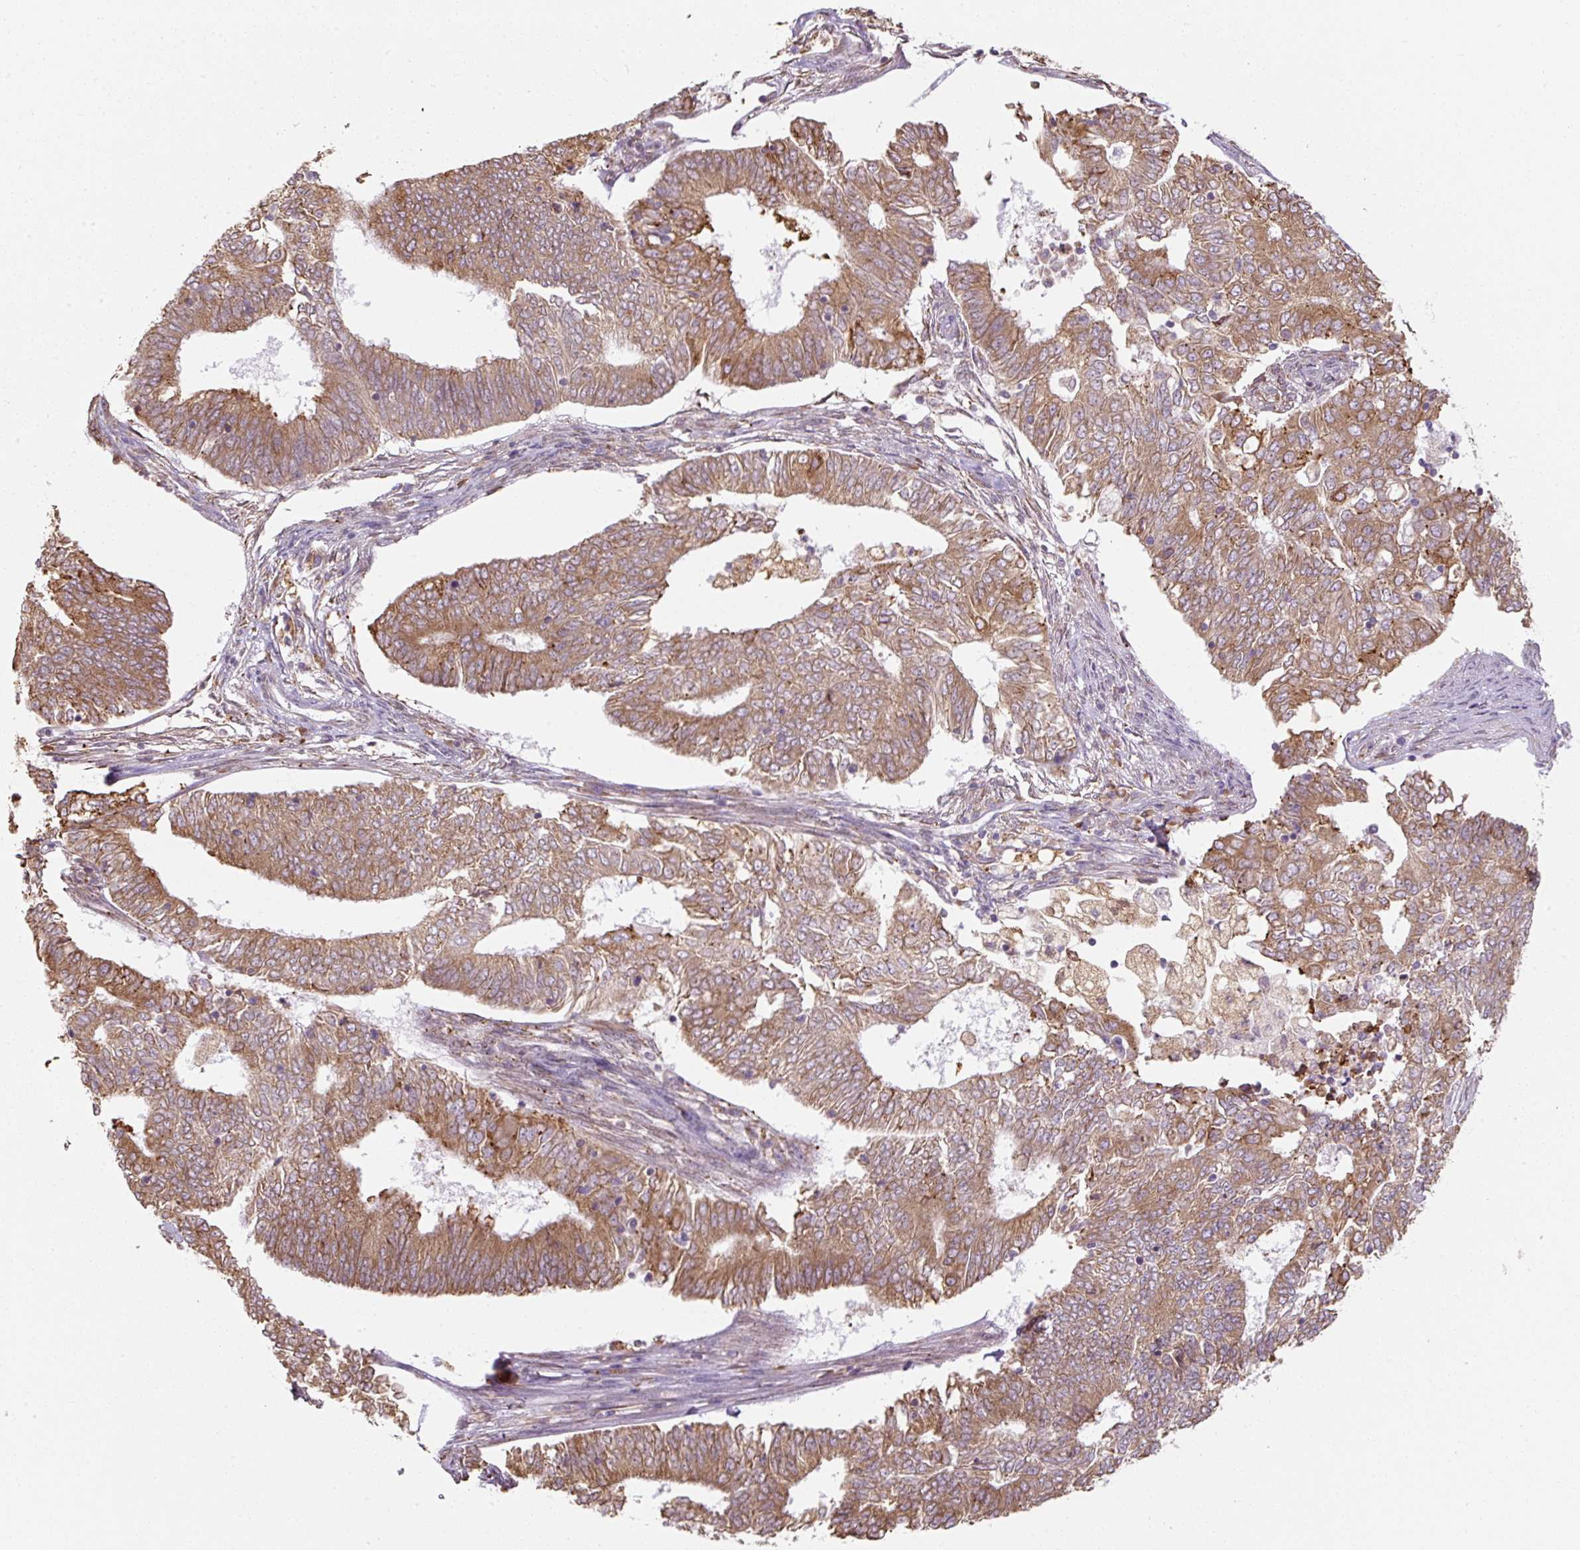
{"staining": {"intensity": "moderate", "quantity": ">75%", "location": "cytoplasmic/membranous"}, "tissue": "endometrial cancer", "cell_type": "Tumor cells", "image_type": "cancer", "snomed": [{"axis": "morphology", "description": "Adenocarcinoma, NOS"}, {"axis": "topography", "description": "Endometrium"}], "caption": "DAB immunohistochemical staining of adenocarcinoma (endometrial) demonstrates moderate cytoplasmic/membranous protein staining in about >75% of tumor cells.", "gene": "PRKCSH", "patient": {"sex": "female", "age": 62}}